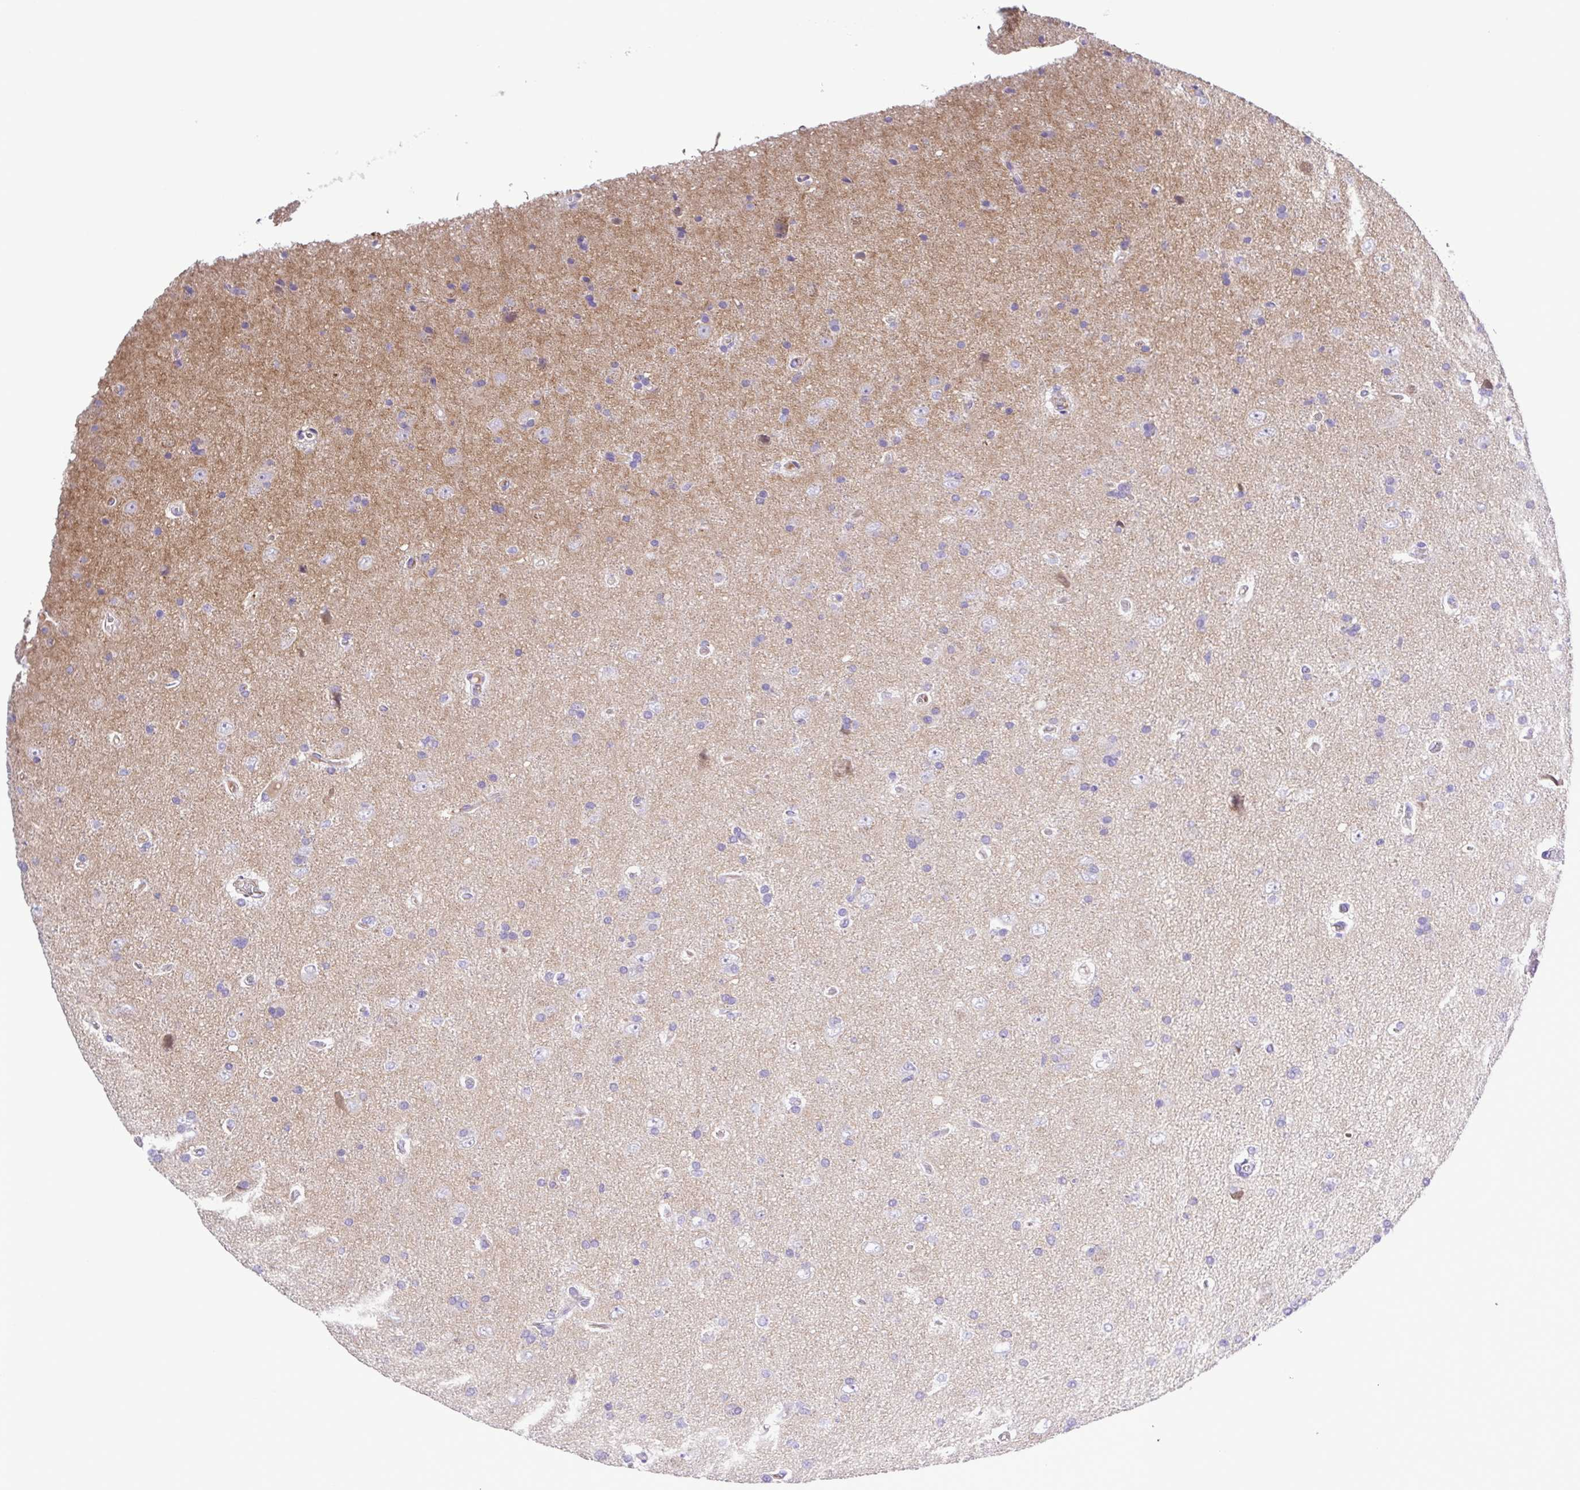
{"staining": {"intensity": "negative", "quantity": "none", "location": "none"}, "tissue": "glioma", "cell_type": "Tumor cells", "image_type": "cancer", "snomed": [{"axis": "morphology", "description": "Glioma, malignant, High grade"}, {"axis": "topography", "description": "Cerebral cortex"}], "caption": "Immunohistochemical staining of glioma reveals no significant positivity in tumor cells.", "gene": "GABBR2", "patient": {"sex": "male", "age": 70}}